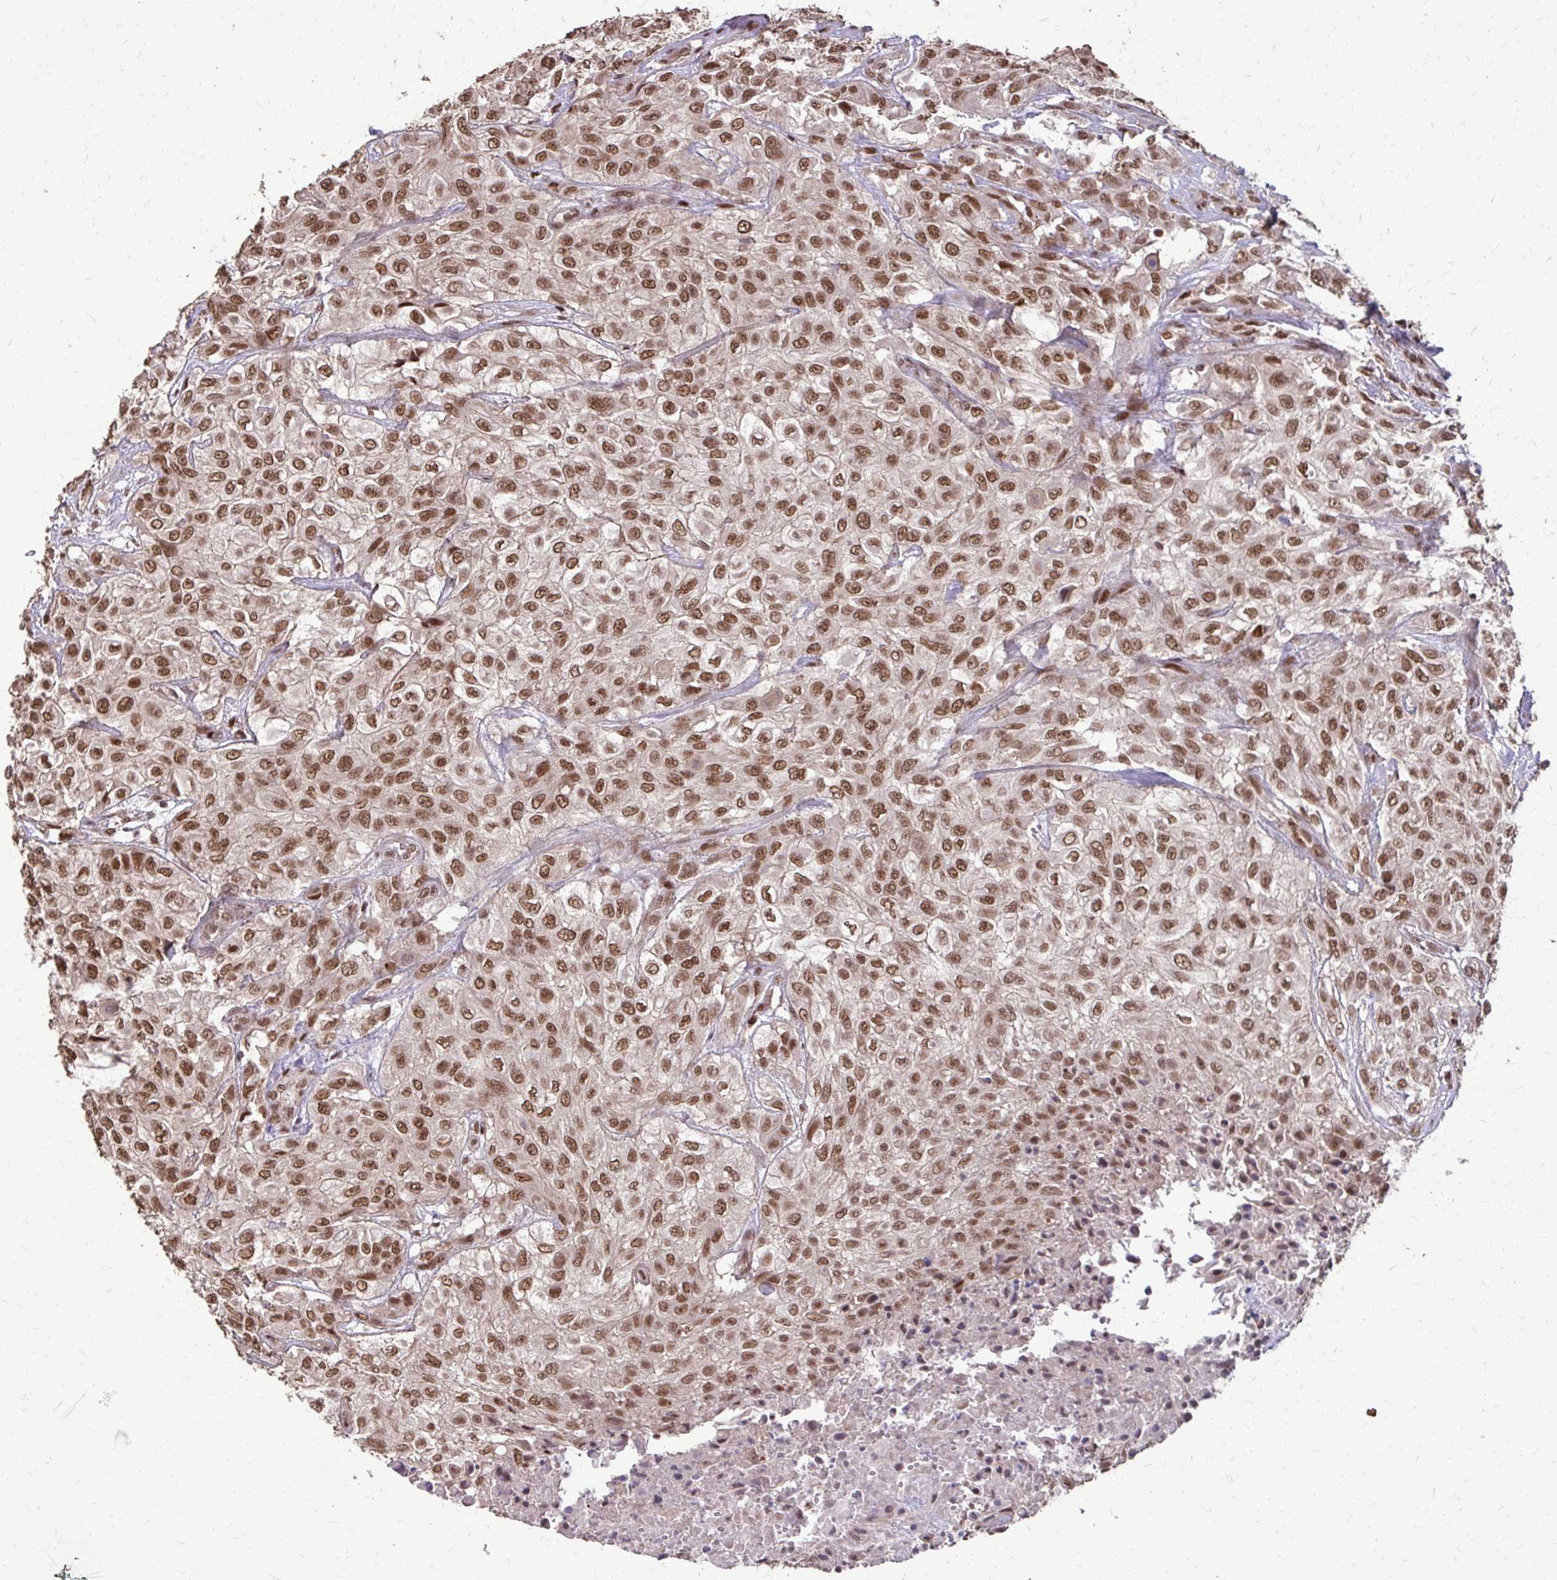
{"staining": {"intensity": "moderate", "quantity": ">75%", "location": "nuclear"}, "tissue": "urothelial cancer", "cell_type": "Tumor cells", "image_type": "cancer", "snomed": [{"axis": "morphology", "description": "Urothelial carcinoma, High grade"}, {"axis": "topography", "description": "Urinary bladder"}], "caption": "Urothelial cancer tissue demonstrates moderate nuclear expression in about >75% of tumor cells", "gene": "SS18", "patient": {"sex": "male", "age": 57}}